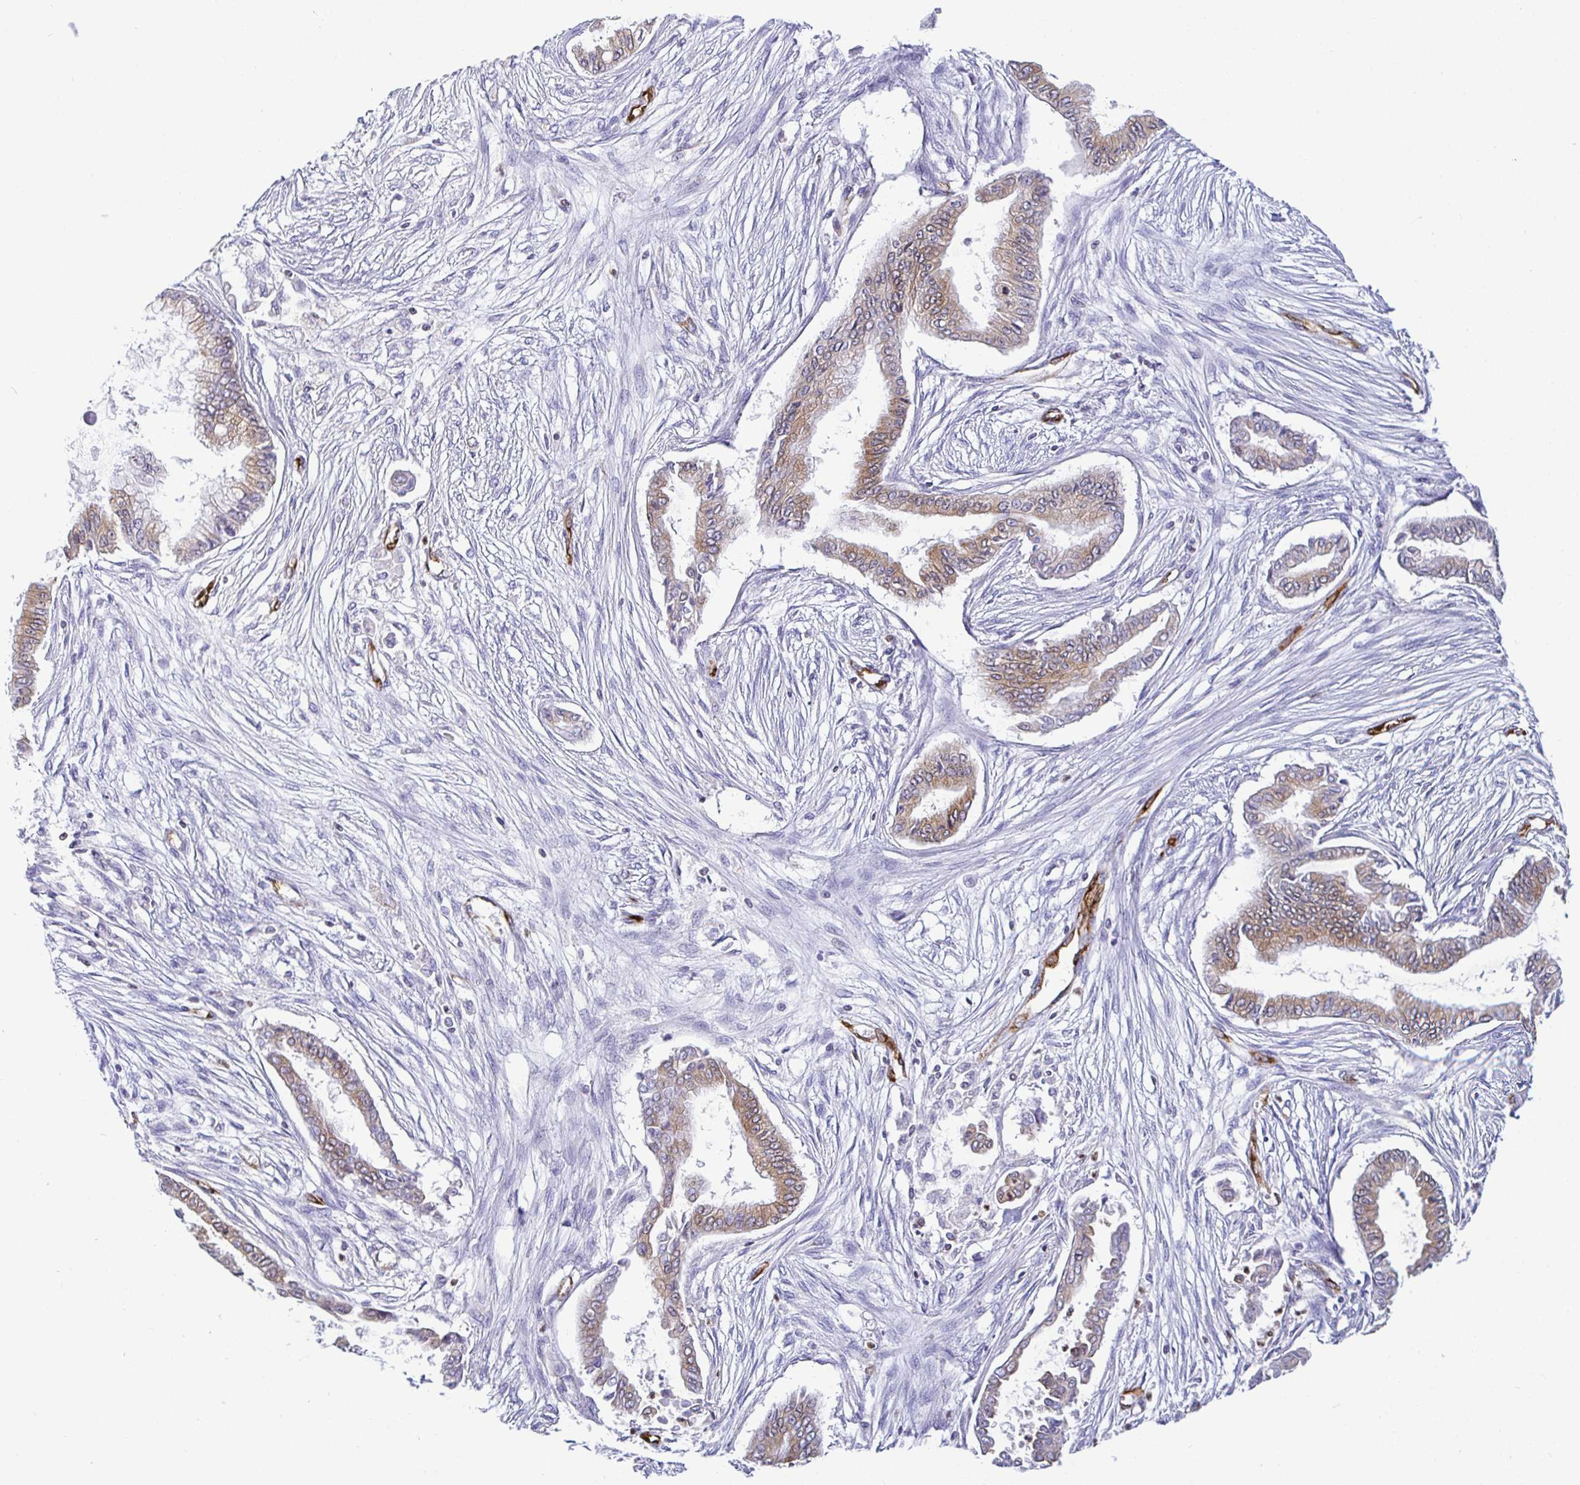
{"staining": {"intensity": "moderate", "quantity": "25%-75%", "location": "cytoplasmic/membranous"}, "tissue": "pancreatic cancer", "cell_type": "Tumor cells", "image_type": "cancer", "snomed": [{"axis": "morphology", "description": "Adenocarcinoma, NOS"}, {"axis": "topography", "description": "Pancreas"}], "caption": "This micrograph reveals immunohistochemistry staining of human pancreatic adenocarcinoma, with medium moderate cytoplasmic/membranous expression in about 25%-75% of tumor cells.", "gene": "TP53I11", "patient": {"sex": "female", "age": 68}}